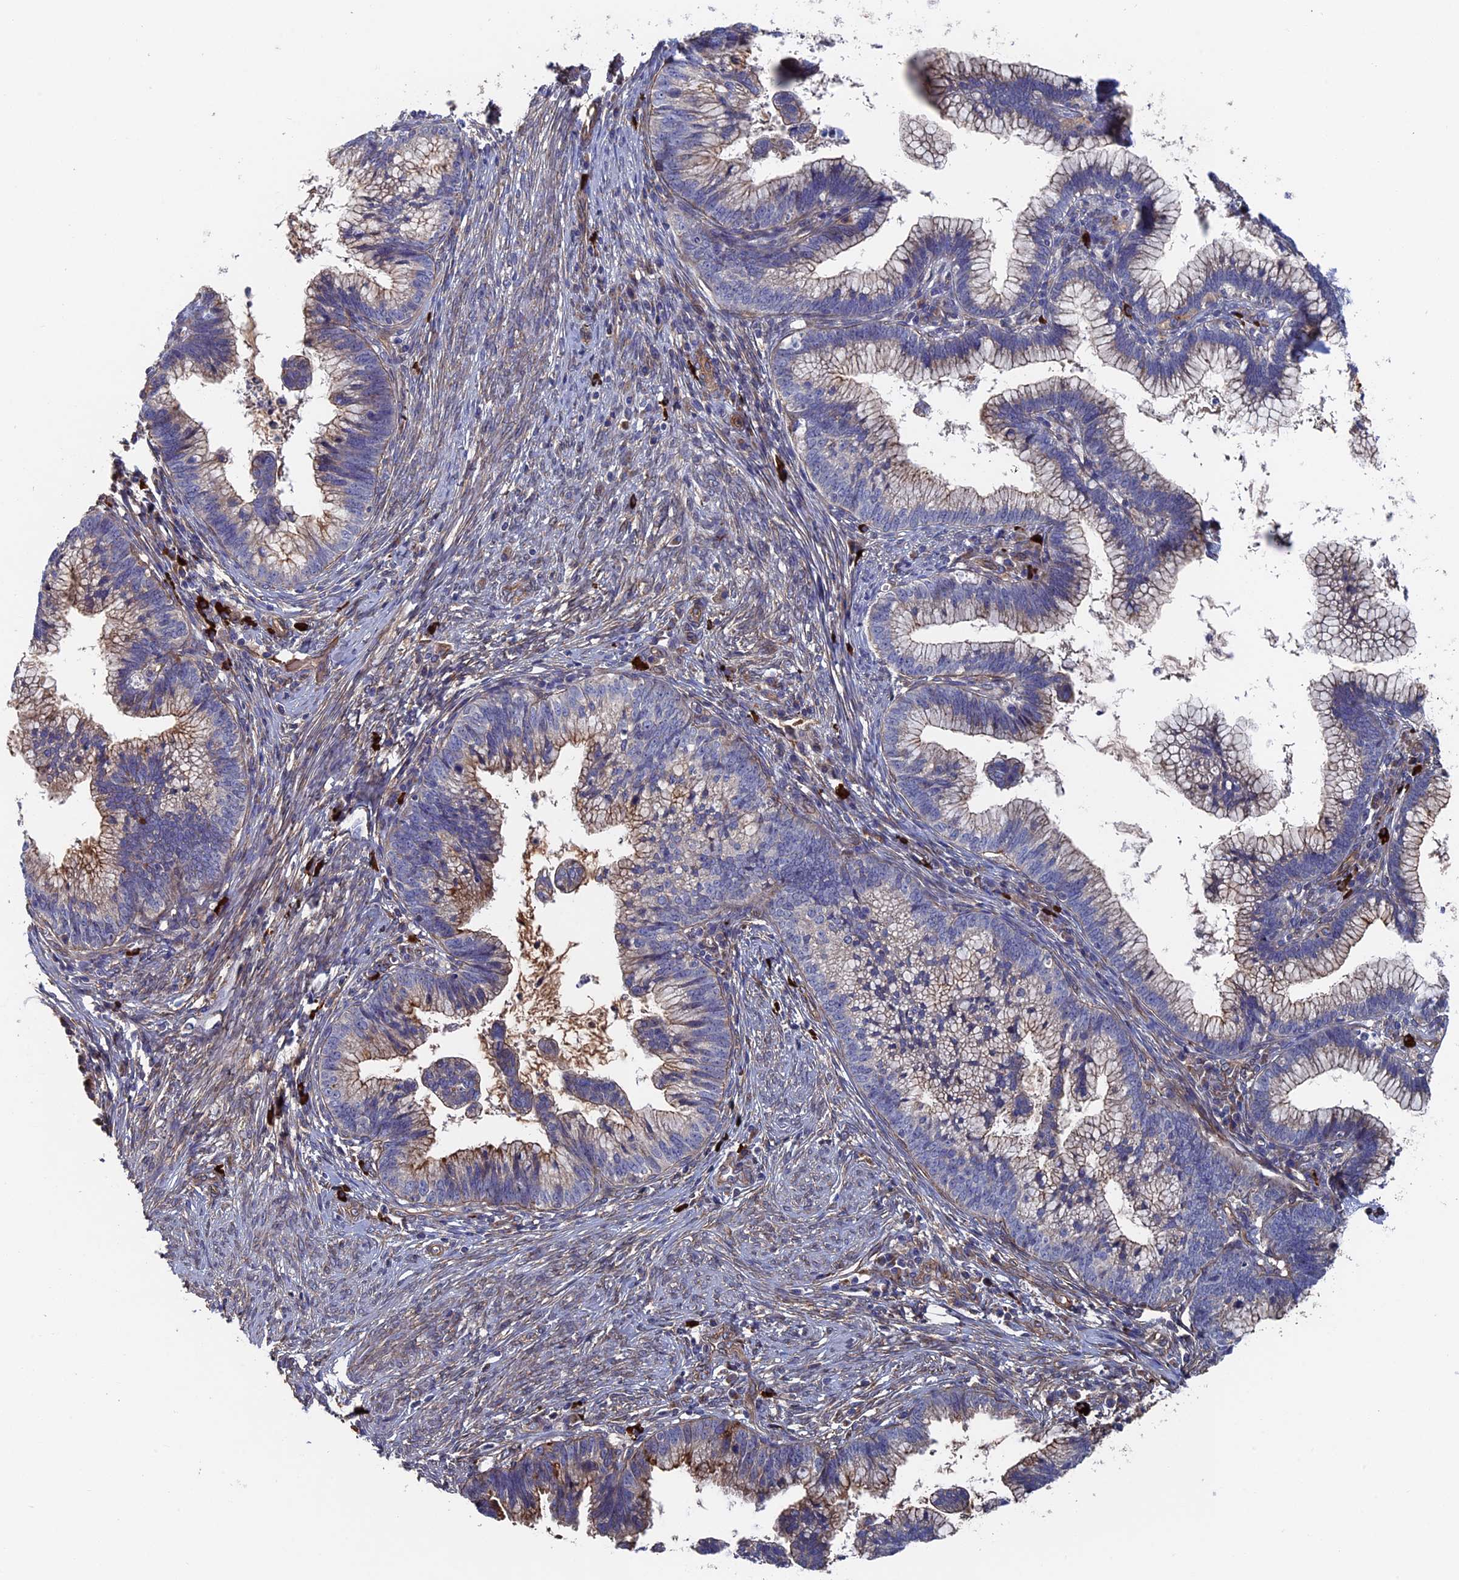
{"staining": {"intensity": "weak", "quantity": "<25%", "location": "cytoplasmic/membranous"}, "tissue": "cervical cancer", "cell_type": "Tumor cells", "image_type": "cancer", "snomed": [{"axis": "morphology", "description": "Adenocarcinoma, NOS"}, {"axis": "topography", "description": "Cervix"}], "caption": "Image shows no significant protein staining in tumor cells of cervical cancer (adenocarcinoma). Brightfield microscopy of immunohistochemistry (IHC) stained with DAB (brown) and hematoxylin (blue), captured at high magnification.", "gene": "RPUSD1", "patient": {"sex": "female", "age": 36}}